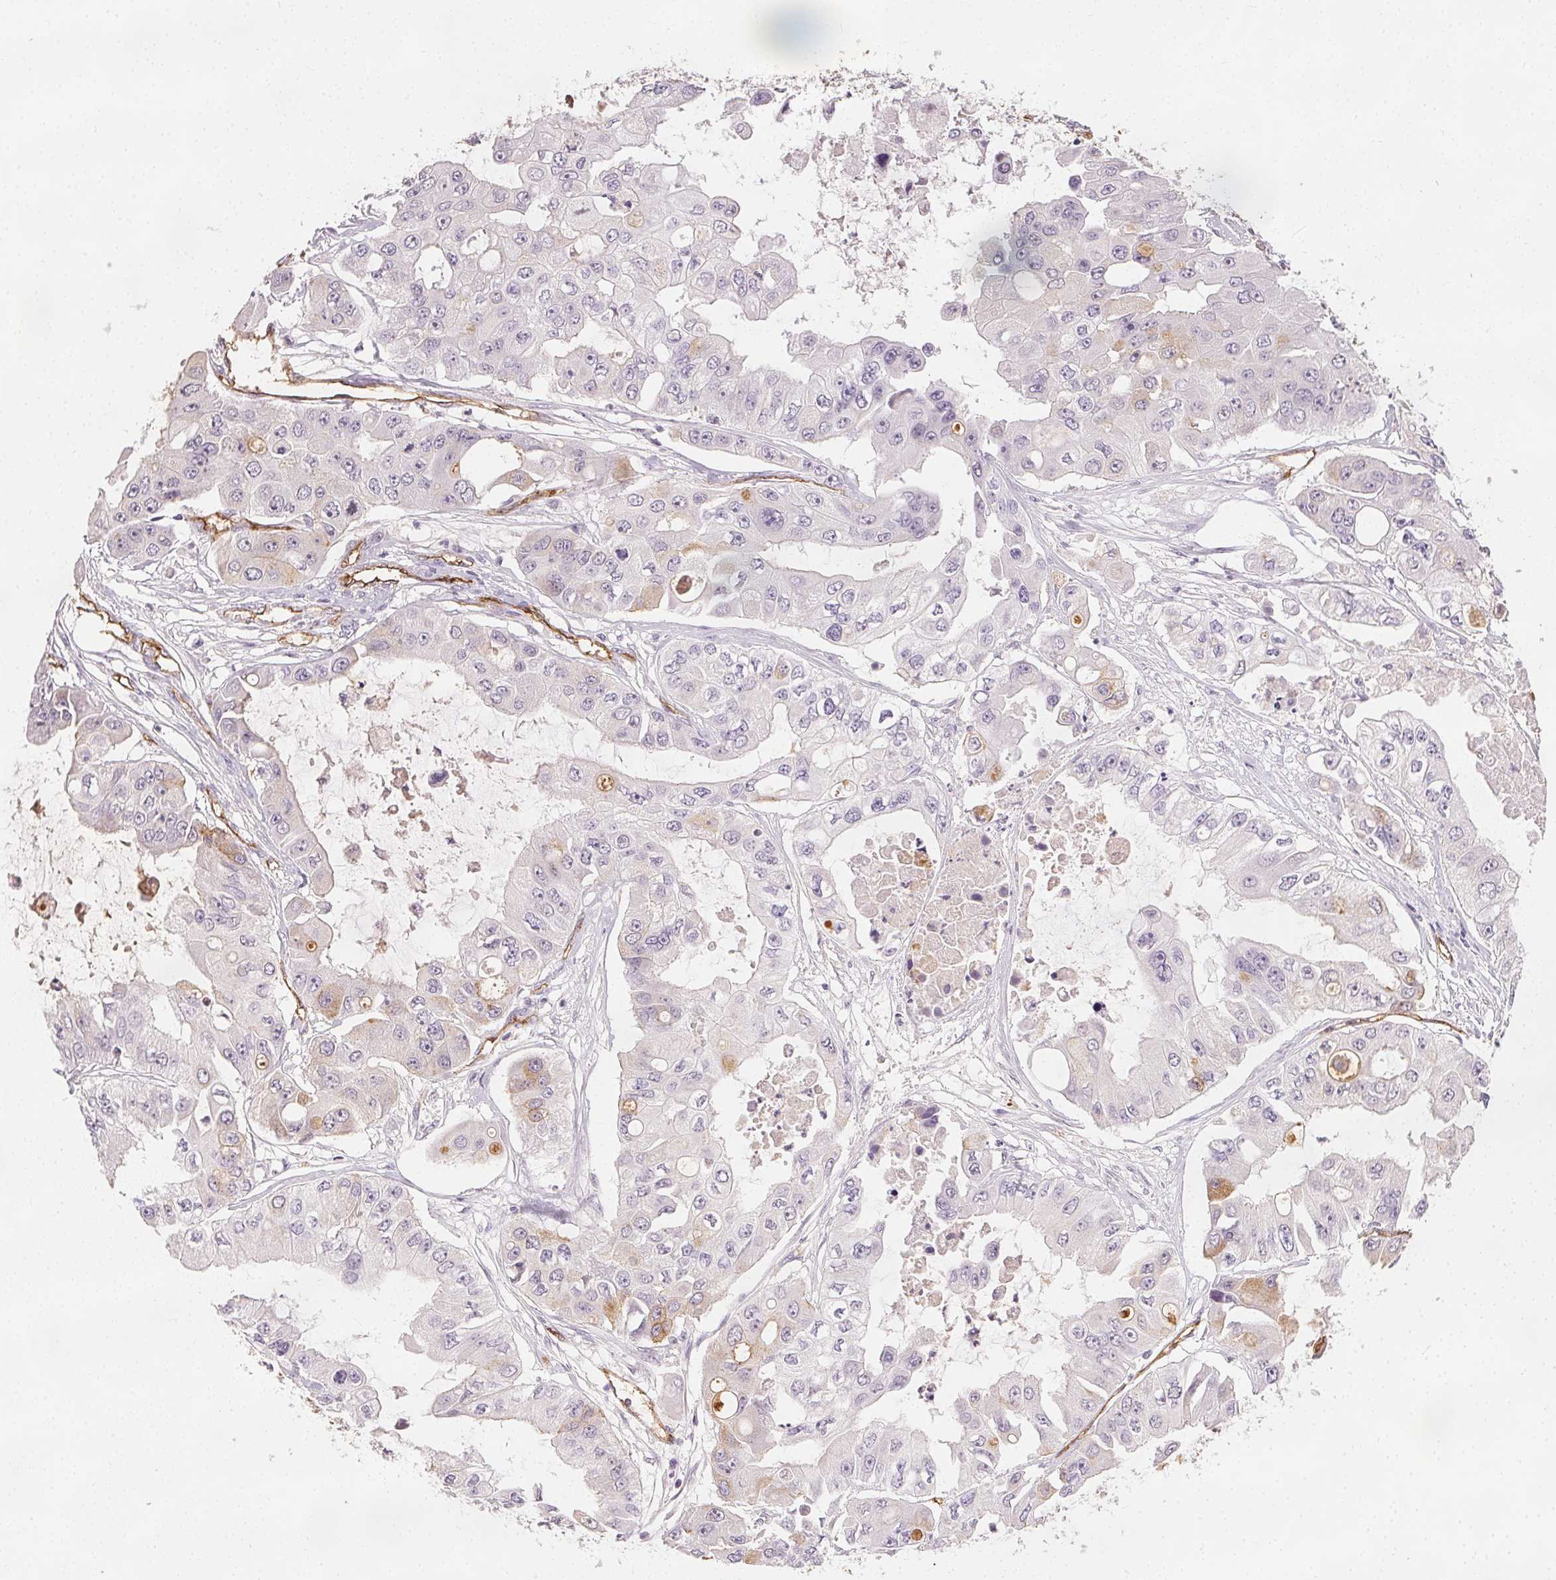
{"staining": {"intensity": "weak", "quantity": "<25%", "location": "cytoplasmic/membranous"}, "tissue": "ovarian cancer", "cell_type": "Tumor cells", "image_type": "cancer", "snomed": [{"axis": "morphology", "description": "Cystadenocarcinoma, serous, NOS"}, {"axis": "topography", "description": "Ovary"}], "caption": "Tumor cells show no significant expression in serous cystadenocarcinoma (ovarian).", "gene": "PODXL", "patient": {"sex": "female", "age": 56}}